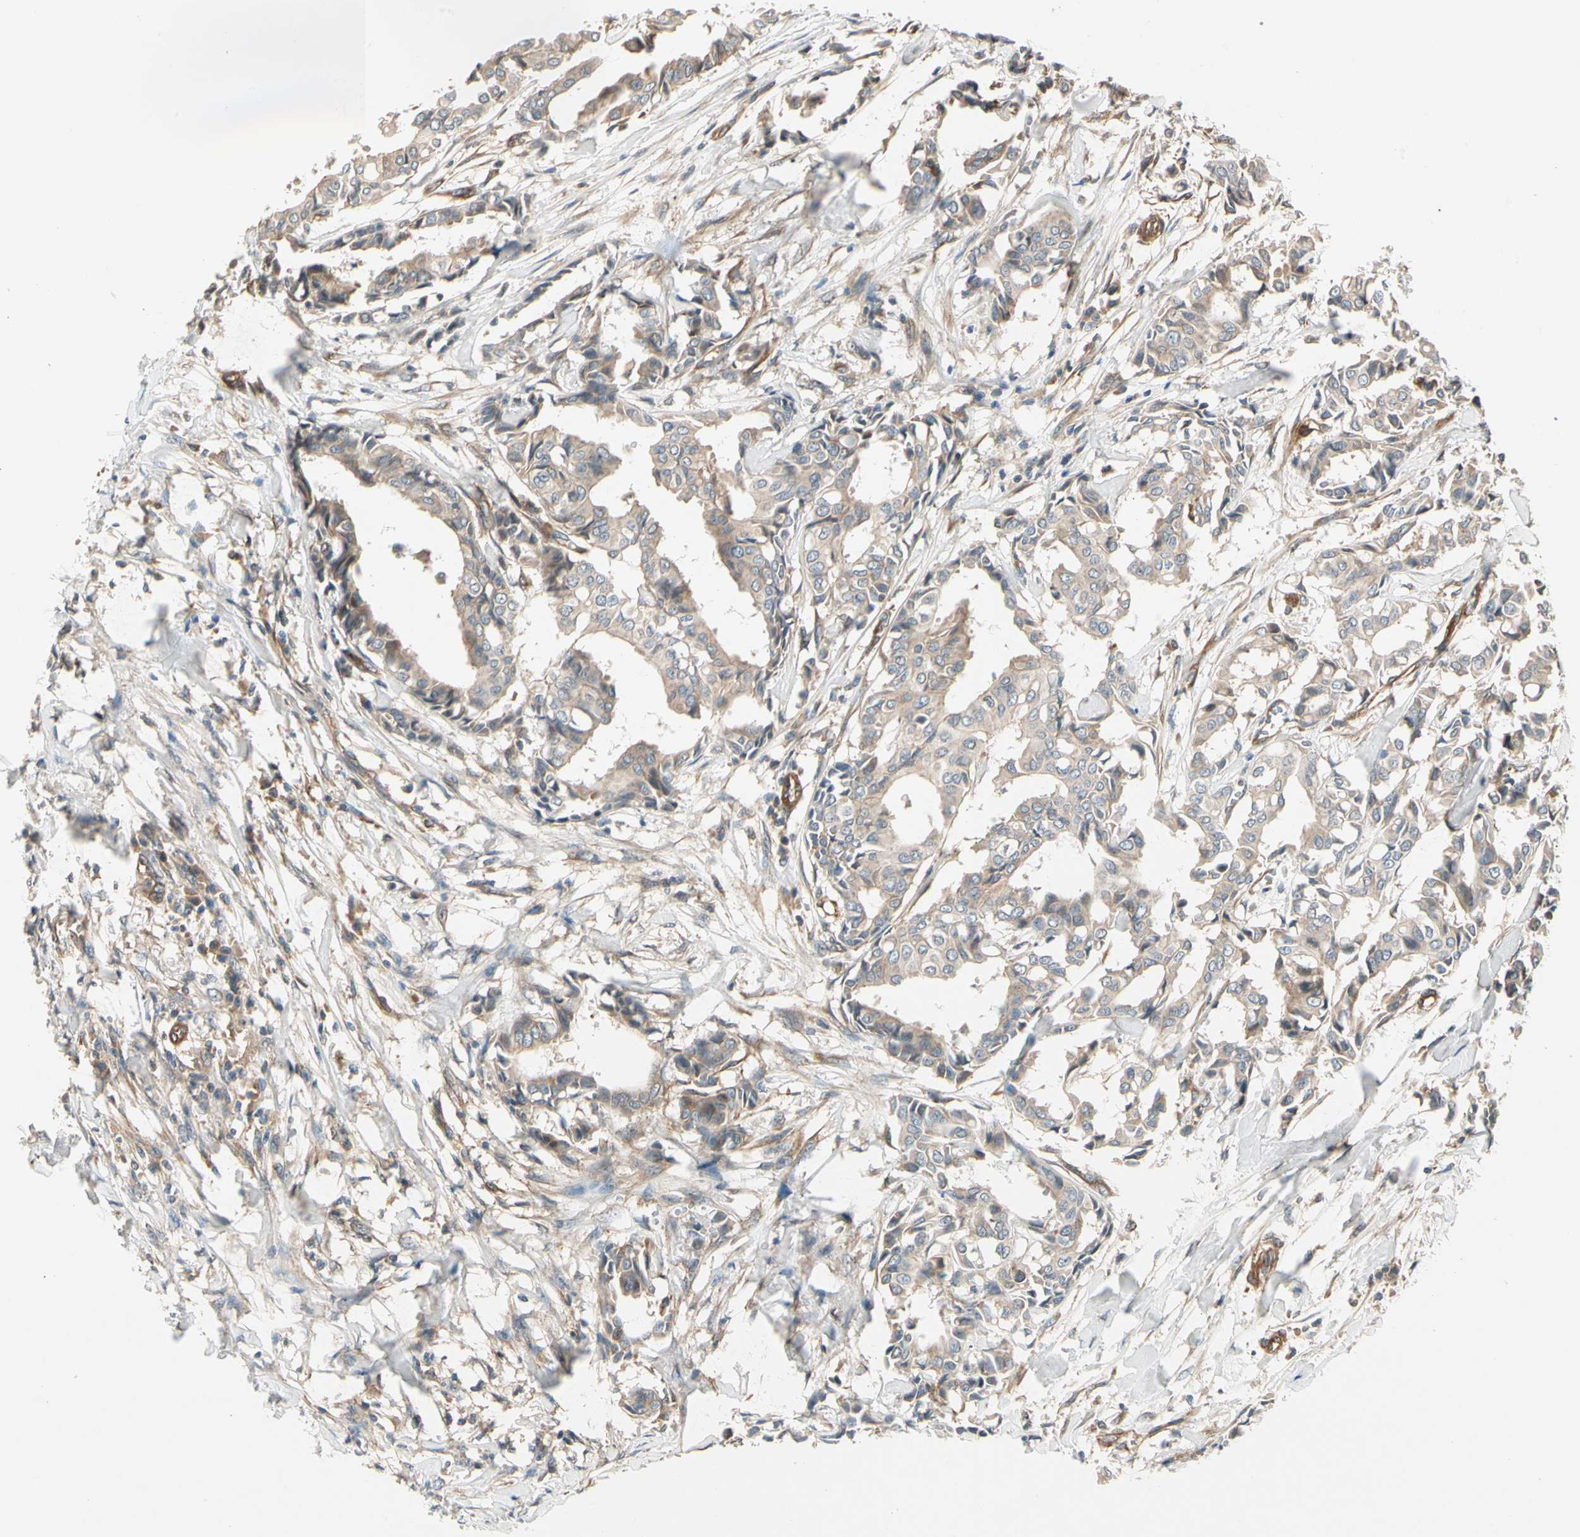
{"staining": {"intensity": "weak", "quantity": ">75%", "location": "cytoplasmic/membranous"}, "tissue": "head and neck cancer", "cell_type": "Tumor cells", "image_type": "cancer", "snomed": [{"axis": "morphology", "description": "Adenocarcinoma, NOS"}, {"axis": "topography", "description": "Salivary gland"}, {"axis": "topography", "description": "Head-Neck"}], "caption": "Tumor cells display low levels of weak cytoplasmic/membranous staining in about >75% of cells in head and neck adenocarcinoma.", "gene": "ROCK2", "patient": {"sex": "female", "age": 59}}